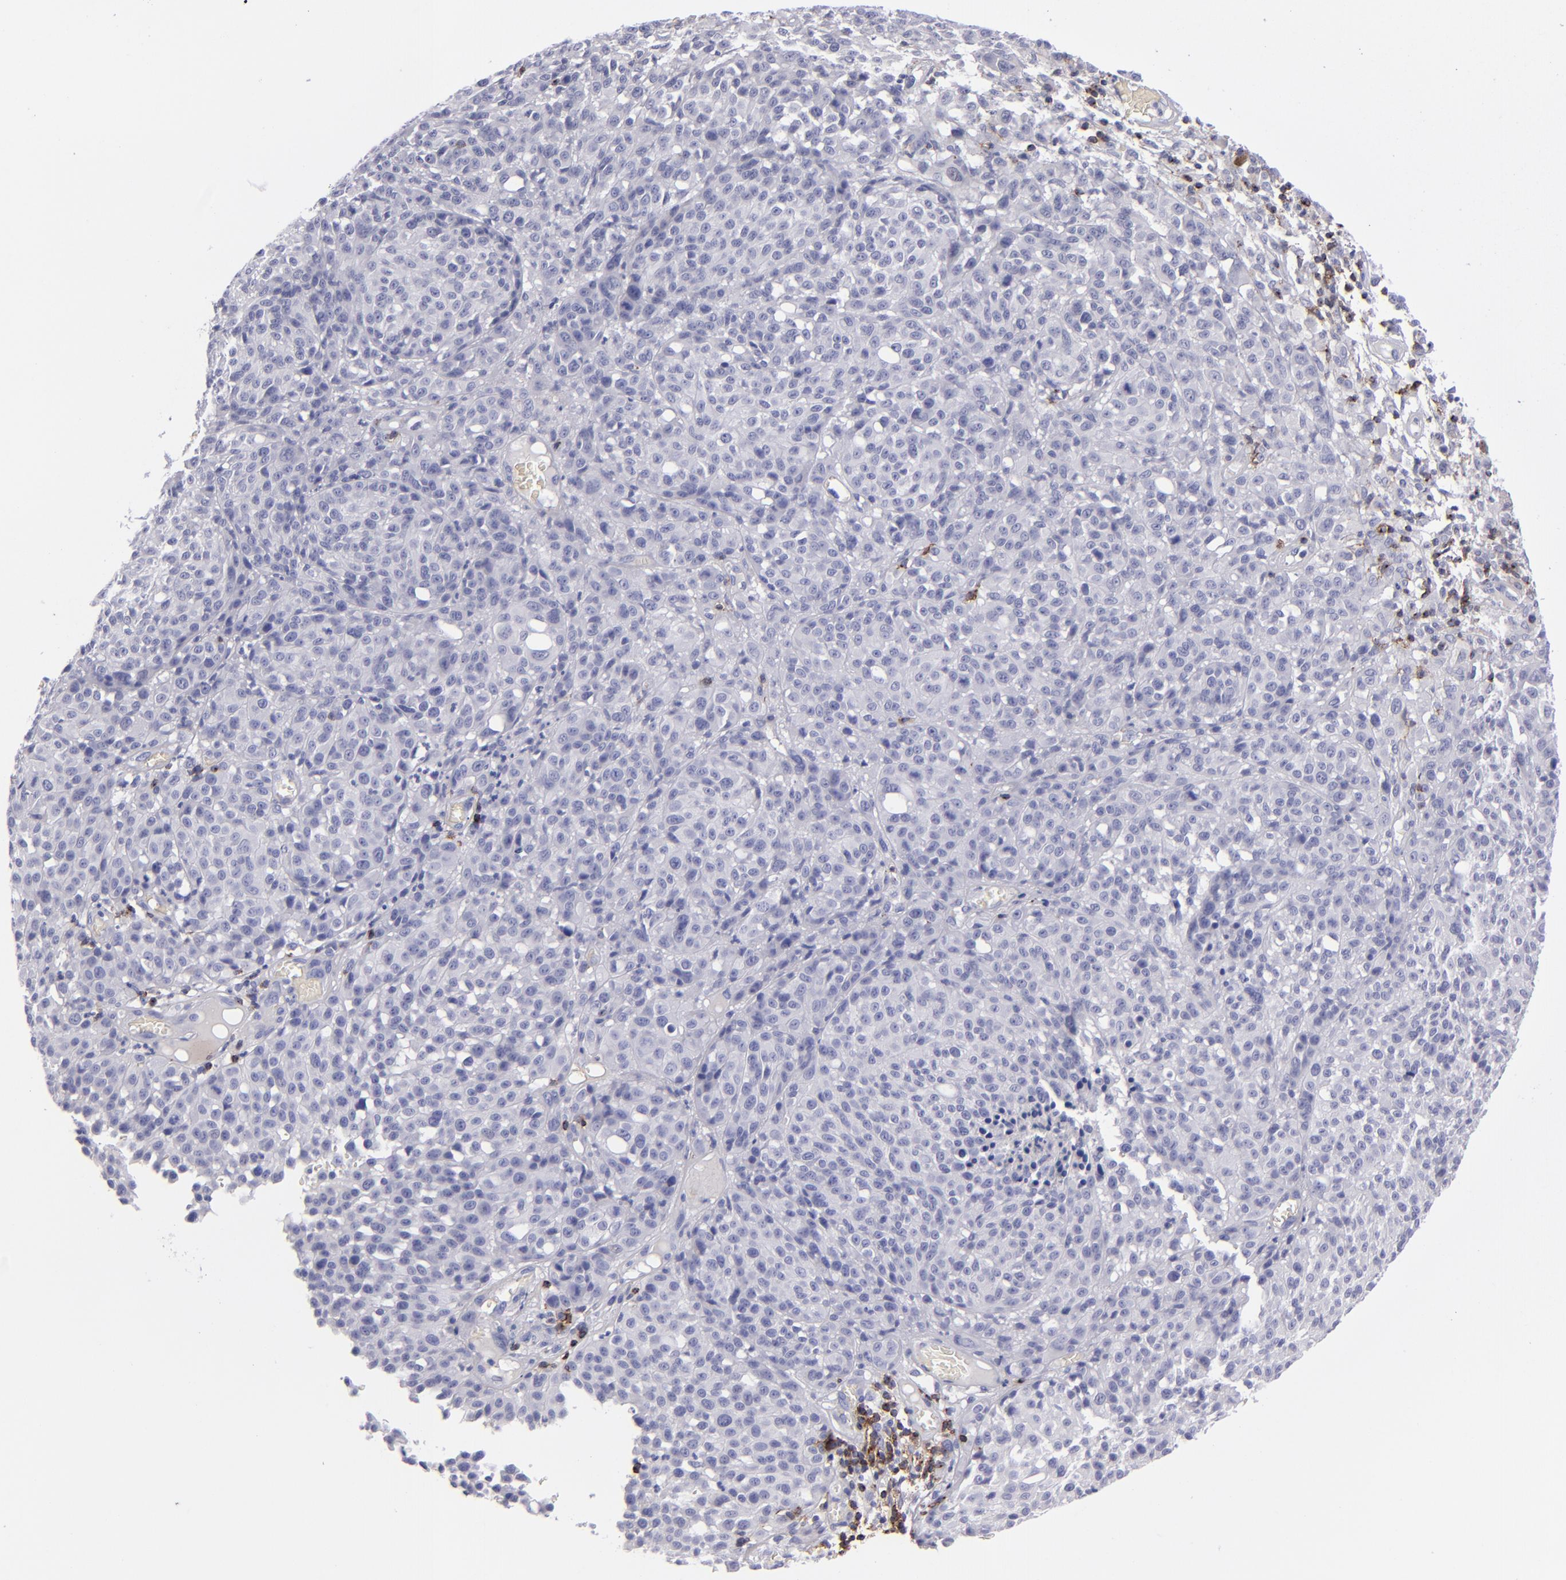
{"staining": {"intensity": "negative", "quantity": "none", "location": "none"}, "tissue": "melanoma", "cell_type": "Tumor cells", "image_type": "cancer", "snomed": [{"axis": "morphology", "description": "Malignant melanoma, NOS"}, {"axis": "topography", "description": "Skin"}], "caption": "The histopathology image reveals no significant positivity in tumor cells of malignant melanoma. The staining was performed using DAB to visualize the protein expression in brown, while the nuclei were stained in blue with hematoxylin (Magnification: 20x).", "gene": "CD2", "patient": {"sex": "female", "age": 49}}